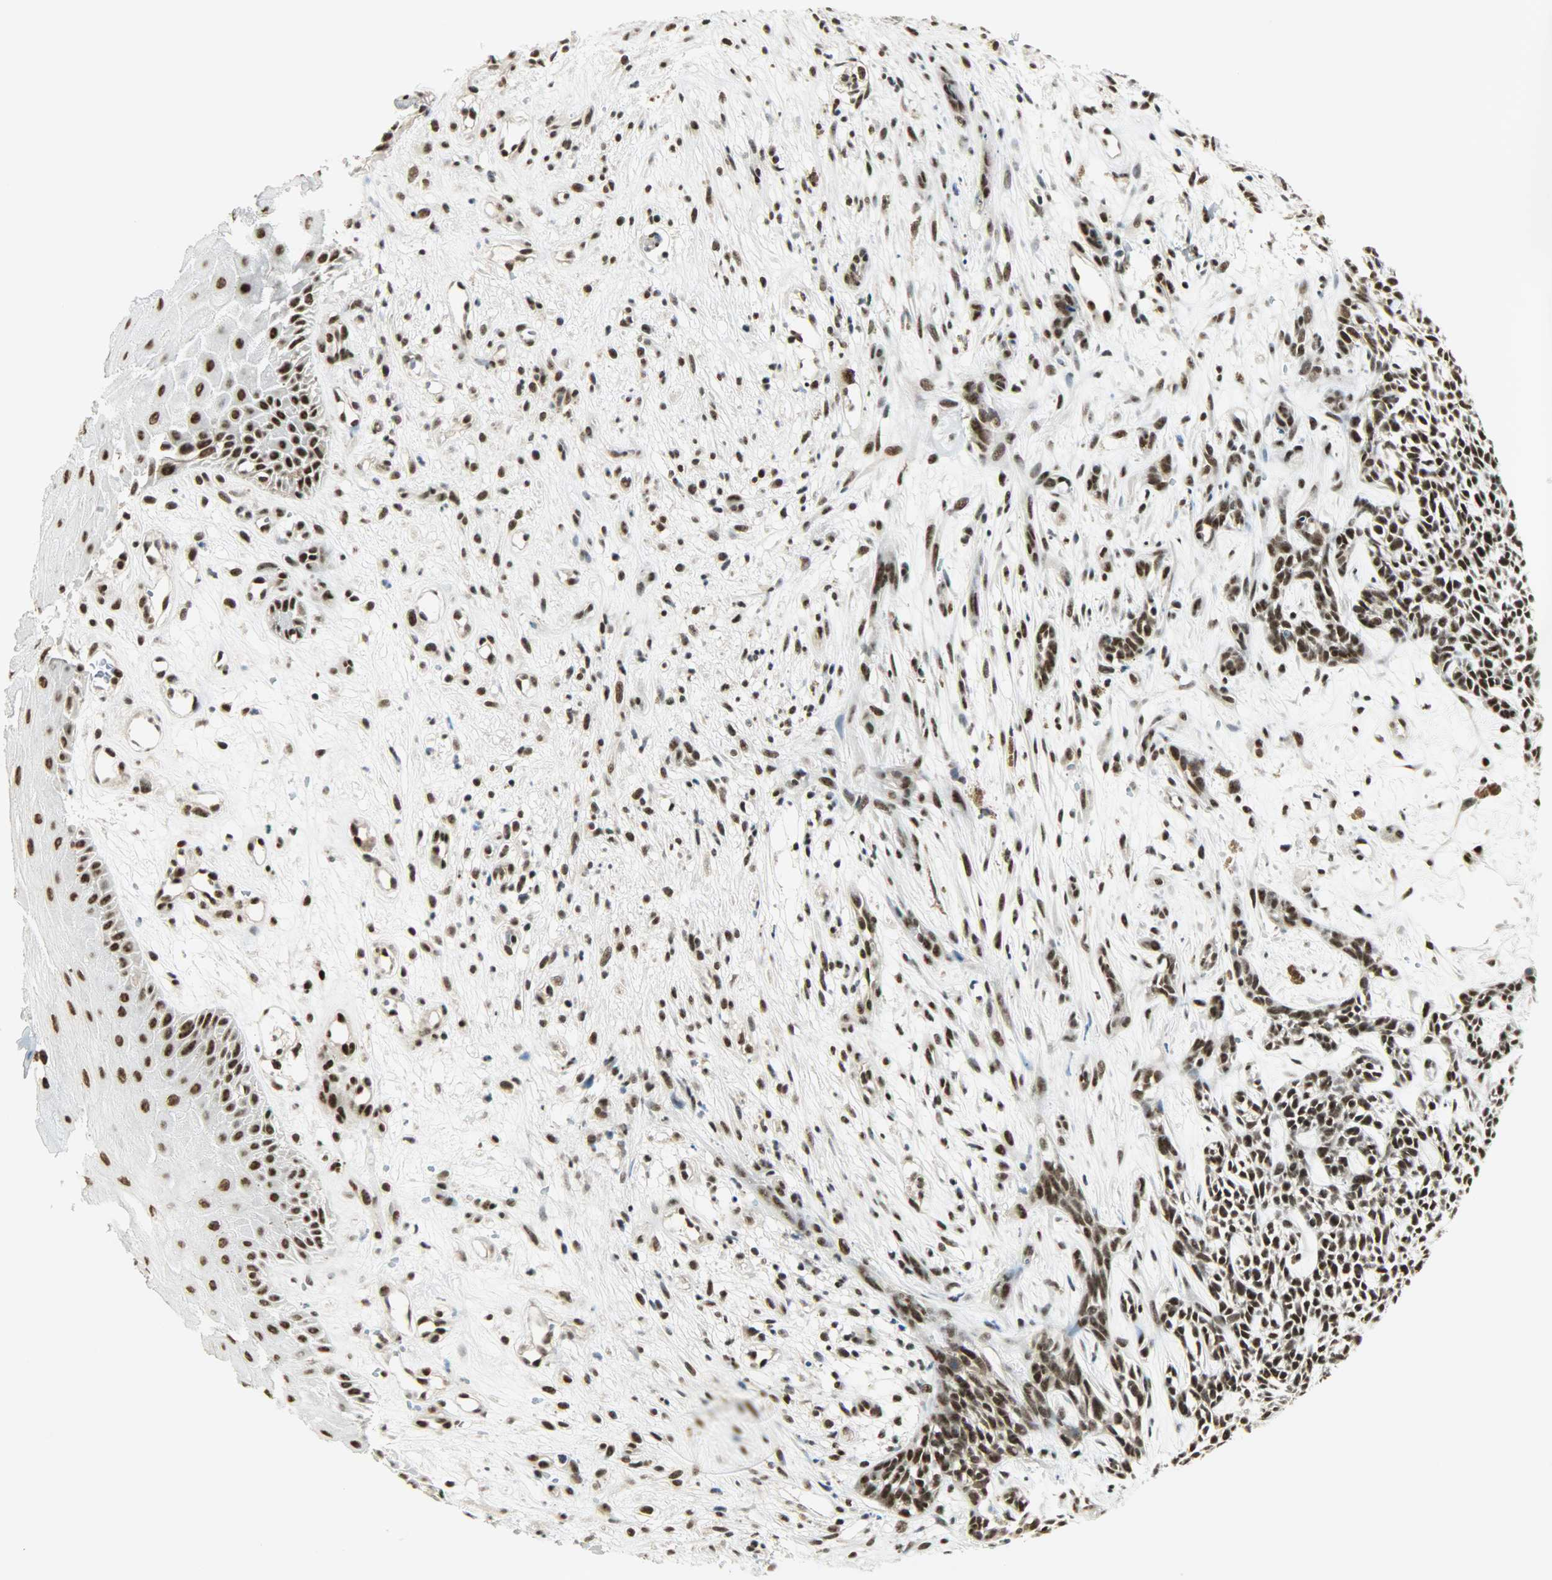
{"staining": {"intensity": "strong", "quantity": ">75%", "location": "nuclear"}, "tissue": "skin cancer", "cell_type": "Tumor cells", "image_type": "cancer", "snomed": [{"axis": "morphology", "description": "Basal cell carcinoma"}, {"axis": "topography", "description": "Skin"}], "caption": "Strong nuclear expression for a protein is present in about >75% of tumor cells of basal cell carcinoma (skin) using immunohistochemistry (IHC).", "gene": "SUGP1", "patient": {"sex": "female", "age": 84}}